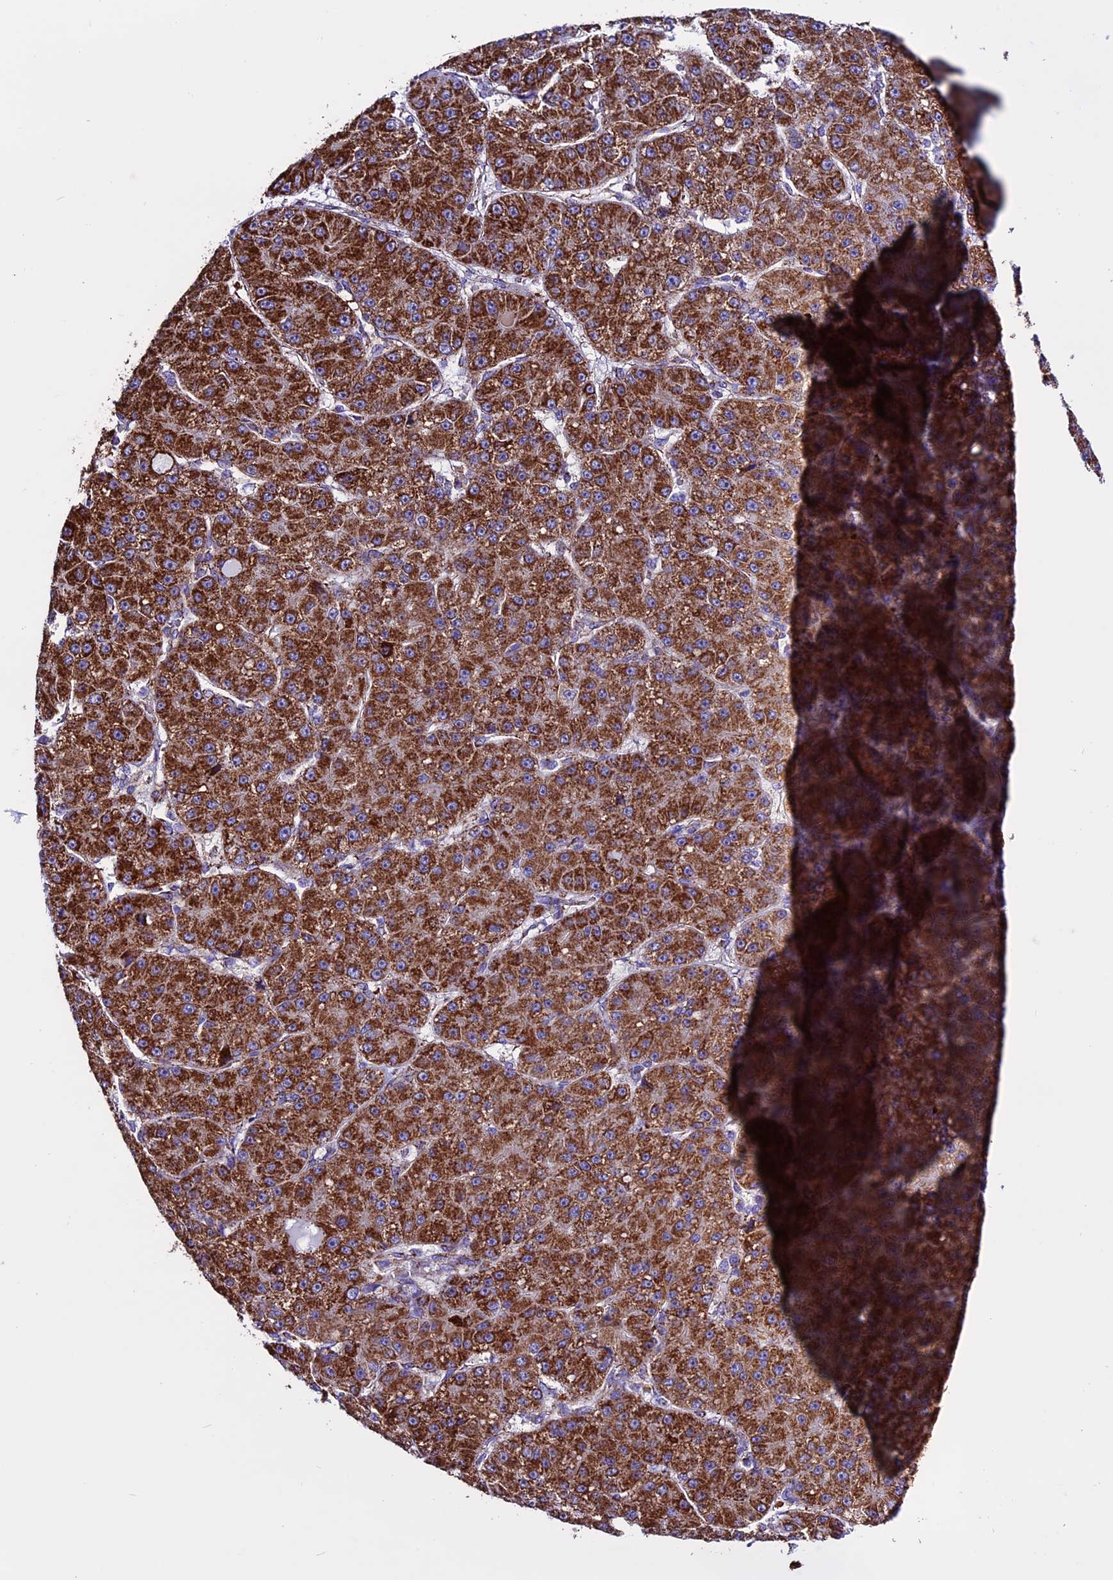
{"staining": {"intensity": "strong", "quantity": ">75%", "location": "cytoplasmic/membranous"}, "tissue": "liver cancer", "cell_type": "Tumor cells", "image_type": "cancer", "snomed": [{"axis": "morphology", "description": "Carcinoma, Hepatocellular, NOS"}, {"axis": "topography", "description": "Liver"}], "caption": "Human liver cancer (hepatocellular carcinoma) stained with a brown dye displays strong cytoplasmic/membranous positive positivity in about >75% of tumor cells.", "gene": "CX3CL1", "patient": {"sex": "male", "age": 67}}